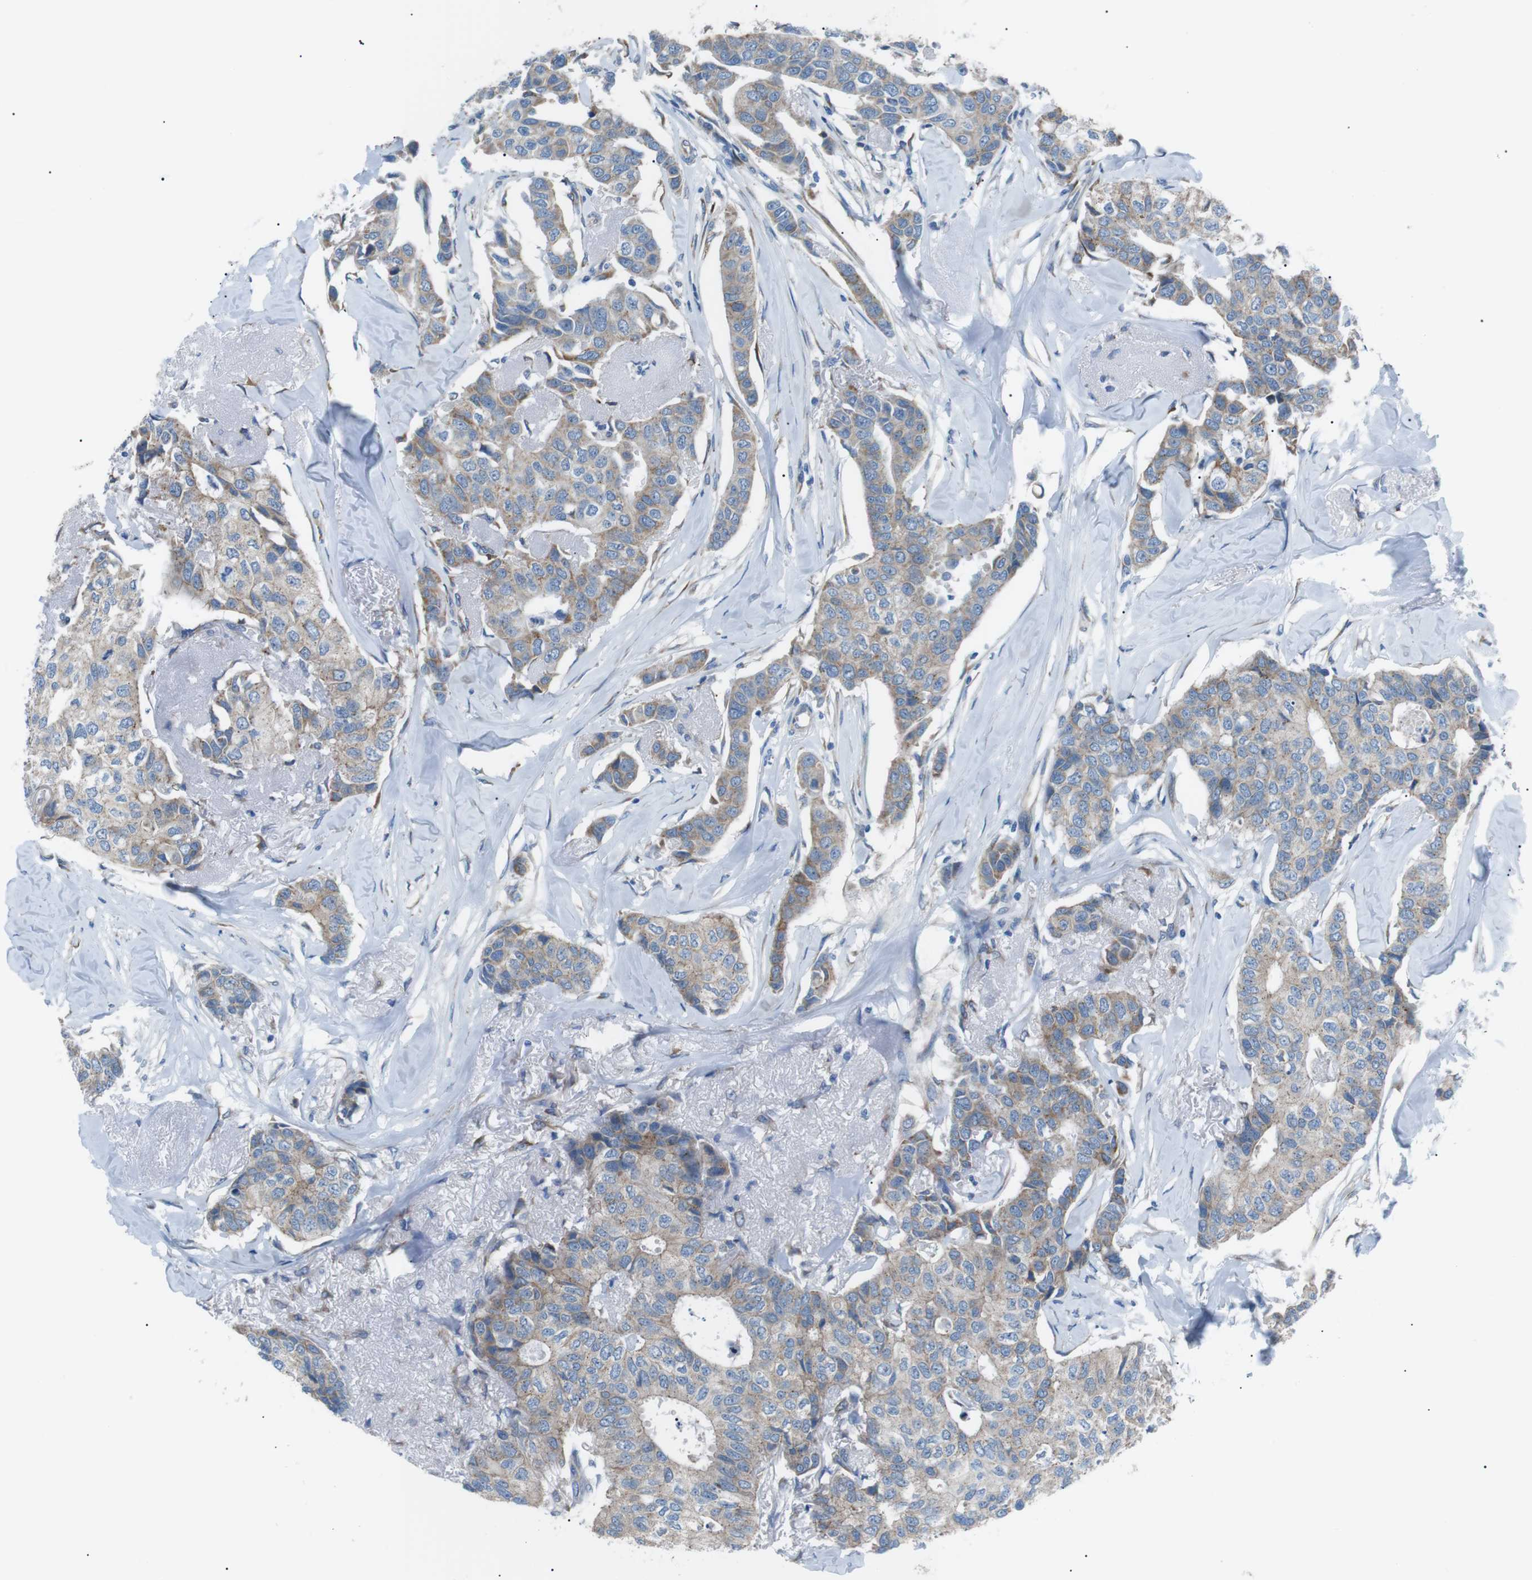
{"staining": {"intensity": "weak", "quantity": ">75%", "location": "cytoplasmic/membranous"}, "tissue": "breast cancer", "cell_type": "Tumor cells", "image_type": "cancer", "snomed": [{"axis": "morphology", "description": "Duct carcinoma"}, {"axis": "topography", "description": "Breast"}], "caption": "IHC of breast cancer (intraductal carcinoma) displays low levels of weak cytoplasmic/membranous staining in approximately >75% of tumor cells. The staining was performed using DAB (3,3'-diaminobenzidine), with brown indicating positive protein expression. Nuclei are stained blue with hematoxylin.", "gene": "MTARC2", "patient": {"sex": "female", "age": 80}}